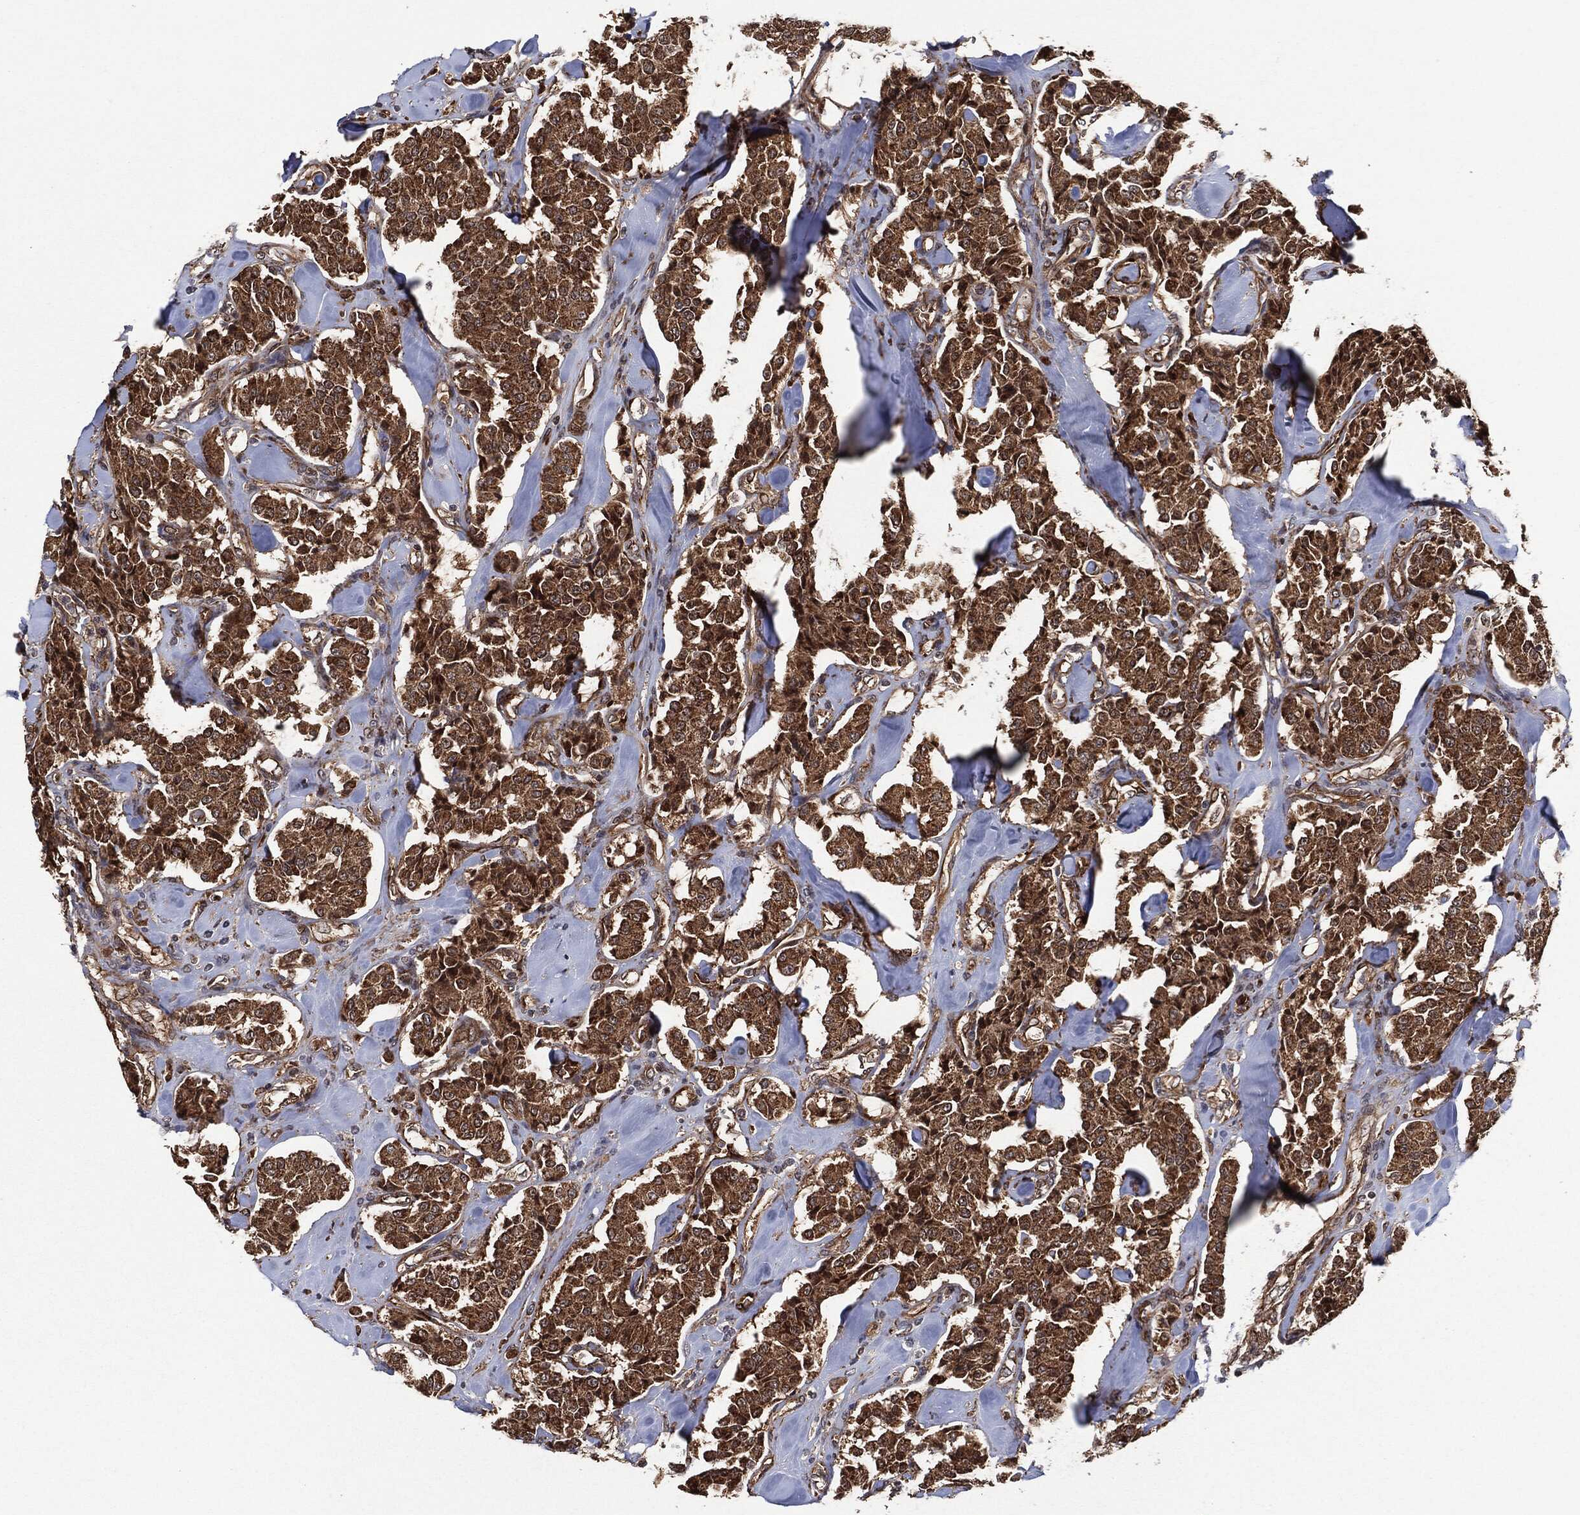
{"staining": {"intensity": "strong", "quantity": ">75%", "location": "cytoplasmic/membranous"}, "tissue": "carcinoid", "cell_type": "Tumor cells", "image_type": "cancer", "snomed": [{"axis": "morphology", "description": "Carcinoid, malignant, NOS"}, {"axis": "topography", "description": "Pancreas"}], "caption": "Strong cytoplasmic/membranous expression for a protein is present in about >75% of tumor cells of malignant carcinoid using IHC.", "gene": "BCAR1", "patient": {"sex": "male", "age": 41}}